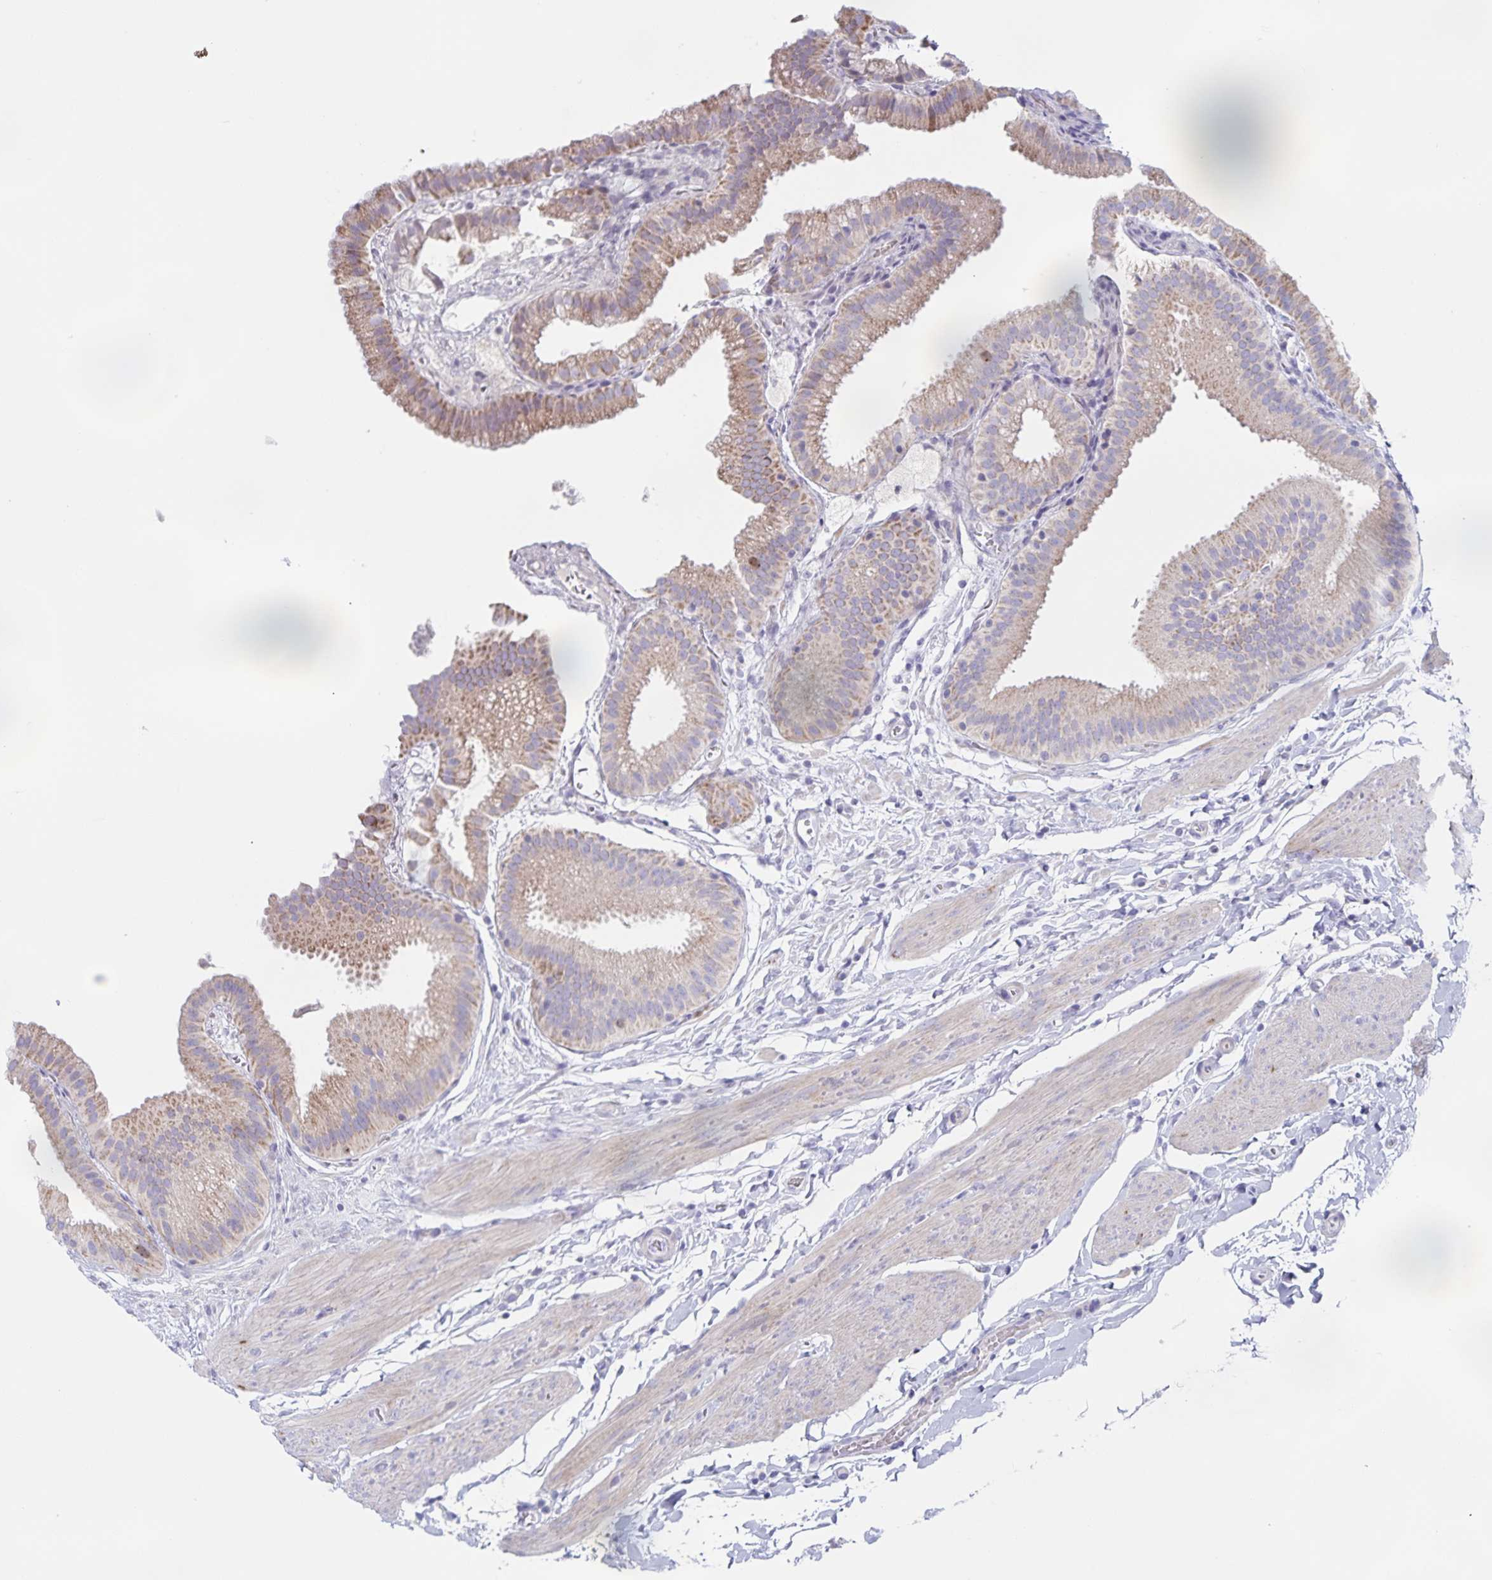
{"staining": {"intensity": "weak", "quantity": ">75%", "location": "cytoplasmic/membranous"}, "tissue": "gallbladder", "cell_type": "Glandular cells", "image_type": "normal", "snomed": [{"axis": "morphology", "description": "Normal tissue, NOS"}, {"axis": "topography", "description": "Gallbladder"}], "caption": "This micrograph exhibits immunohistochemistry (IHC) staining of unremarkable human gallbladder, with low weak cytoplasmic/membranous positivity in about >75% of glandular cells.", "gene": "CENPH", "patient": {"sex": "female", "age": 63}}